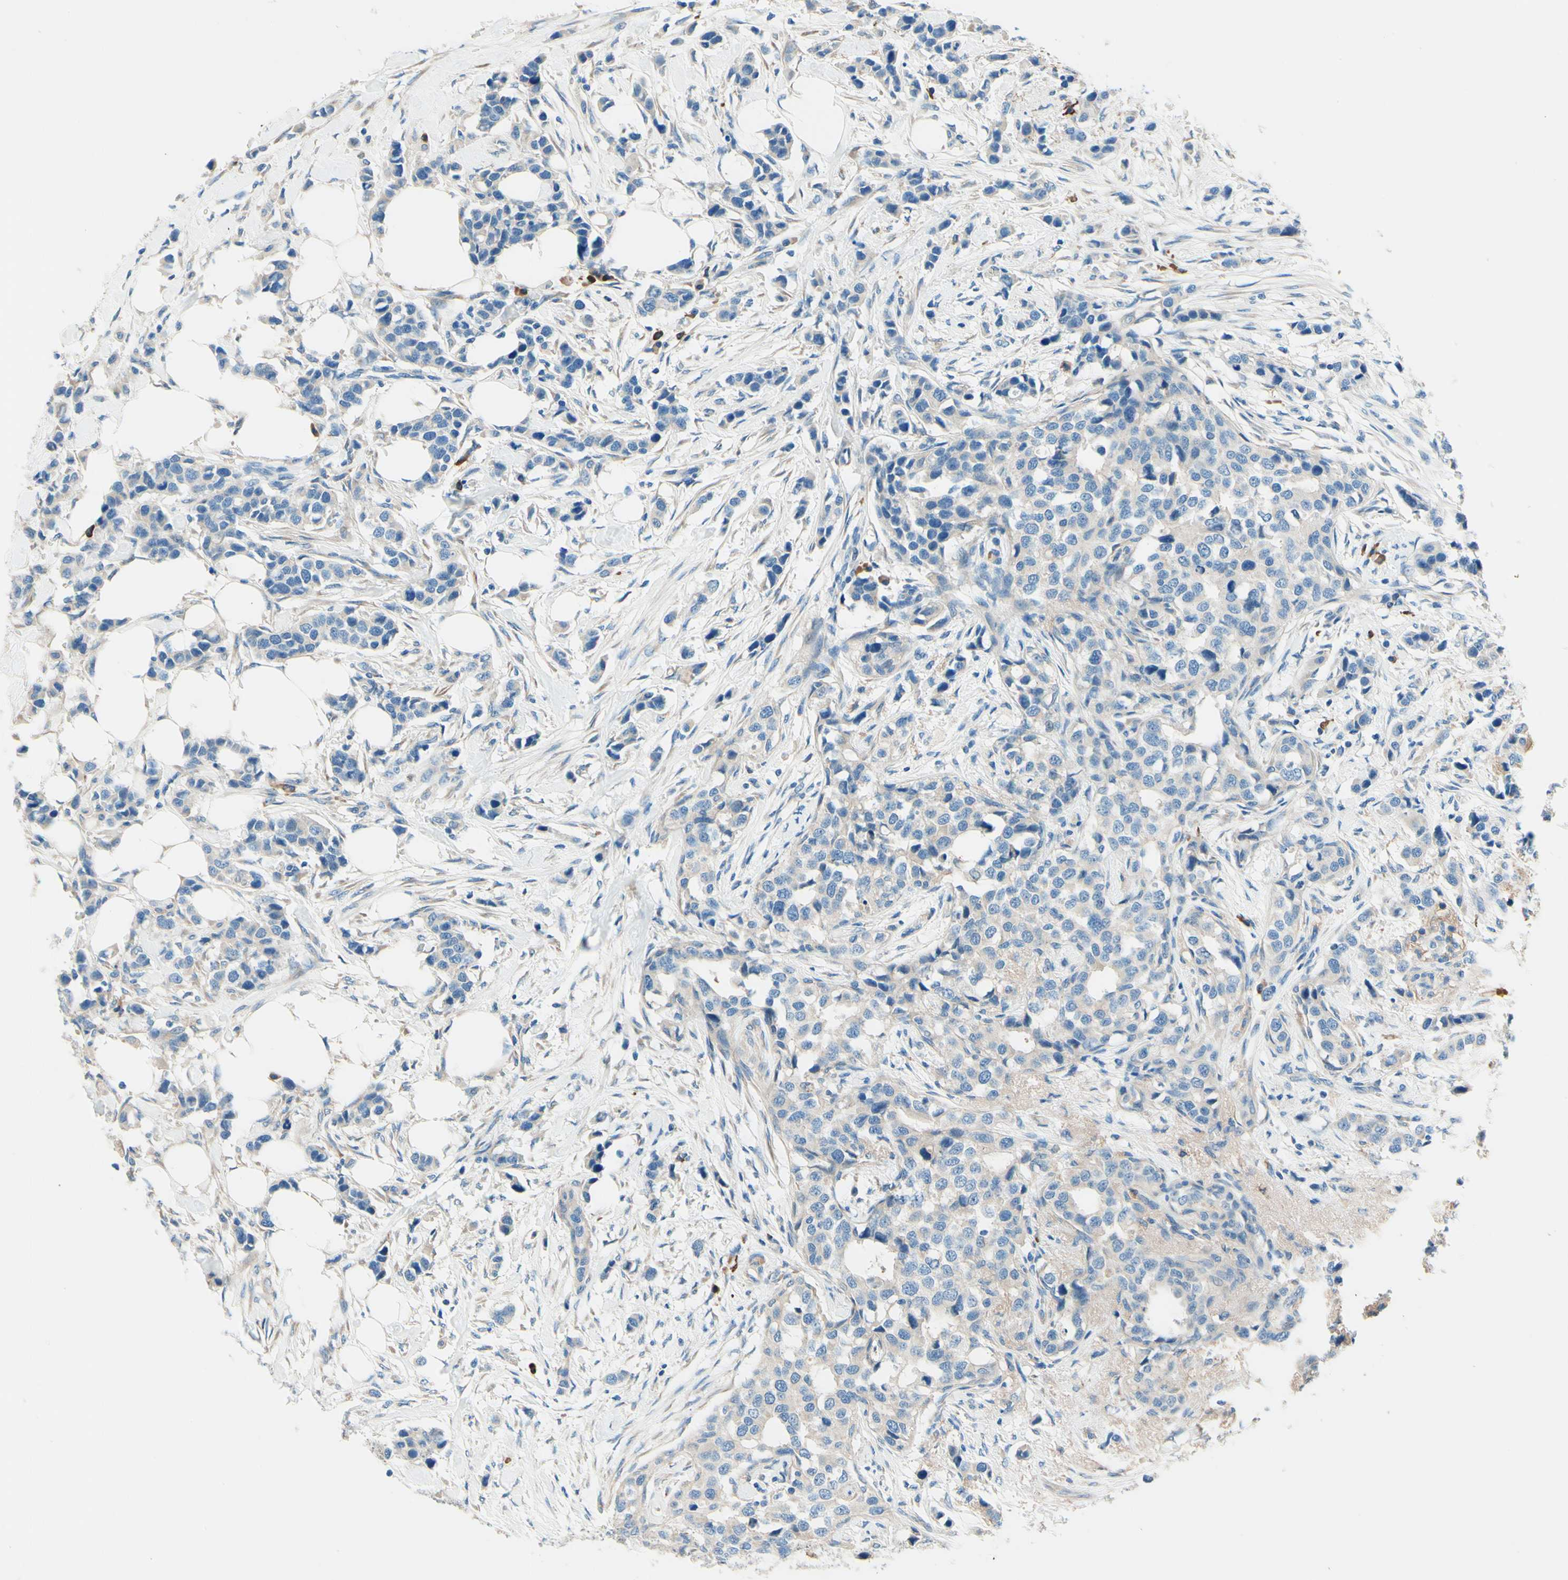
{"staining": {"intensity": "weak", "quantity": "25%-75%", "location": "cytoplasmic/membranous"}, "tissue": "breast cancer", "cell_type": "Tumor cells", "image_type": "cancer", "snomed": [{"axis": "morphology", "description": "Normal tissue, NOS"}, {"axis": "morphology", "description": "Duct carcinoma"}, {"axis": "topography", "description": "Breast"}], "caption": "IHC micrograph of neoplastic tissue: breast cancer (intraductal carcinoma) stained using immunohistochemistry (IHC) shows low levels of weak protein expression localized specifically in the cytoplasmic/membranous of tumor cells, appearing as a cytoplasmic/membranous brown color.", "gene": "PASD1", "patient": {"sex": "female", "age": 50}}